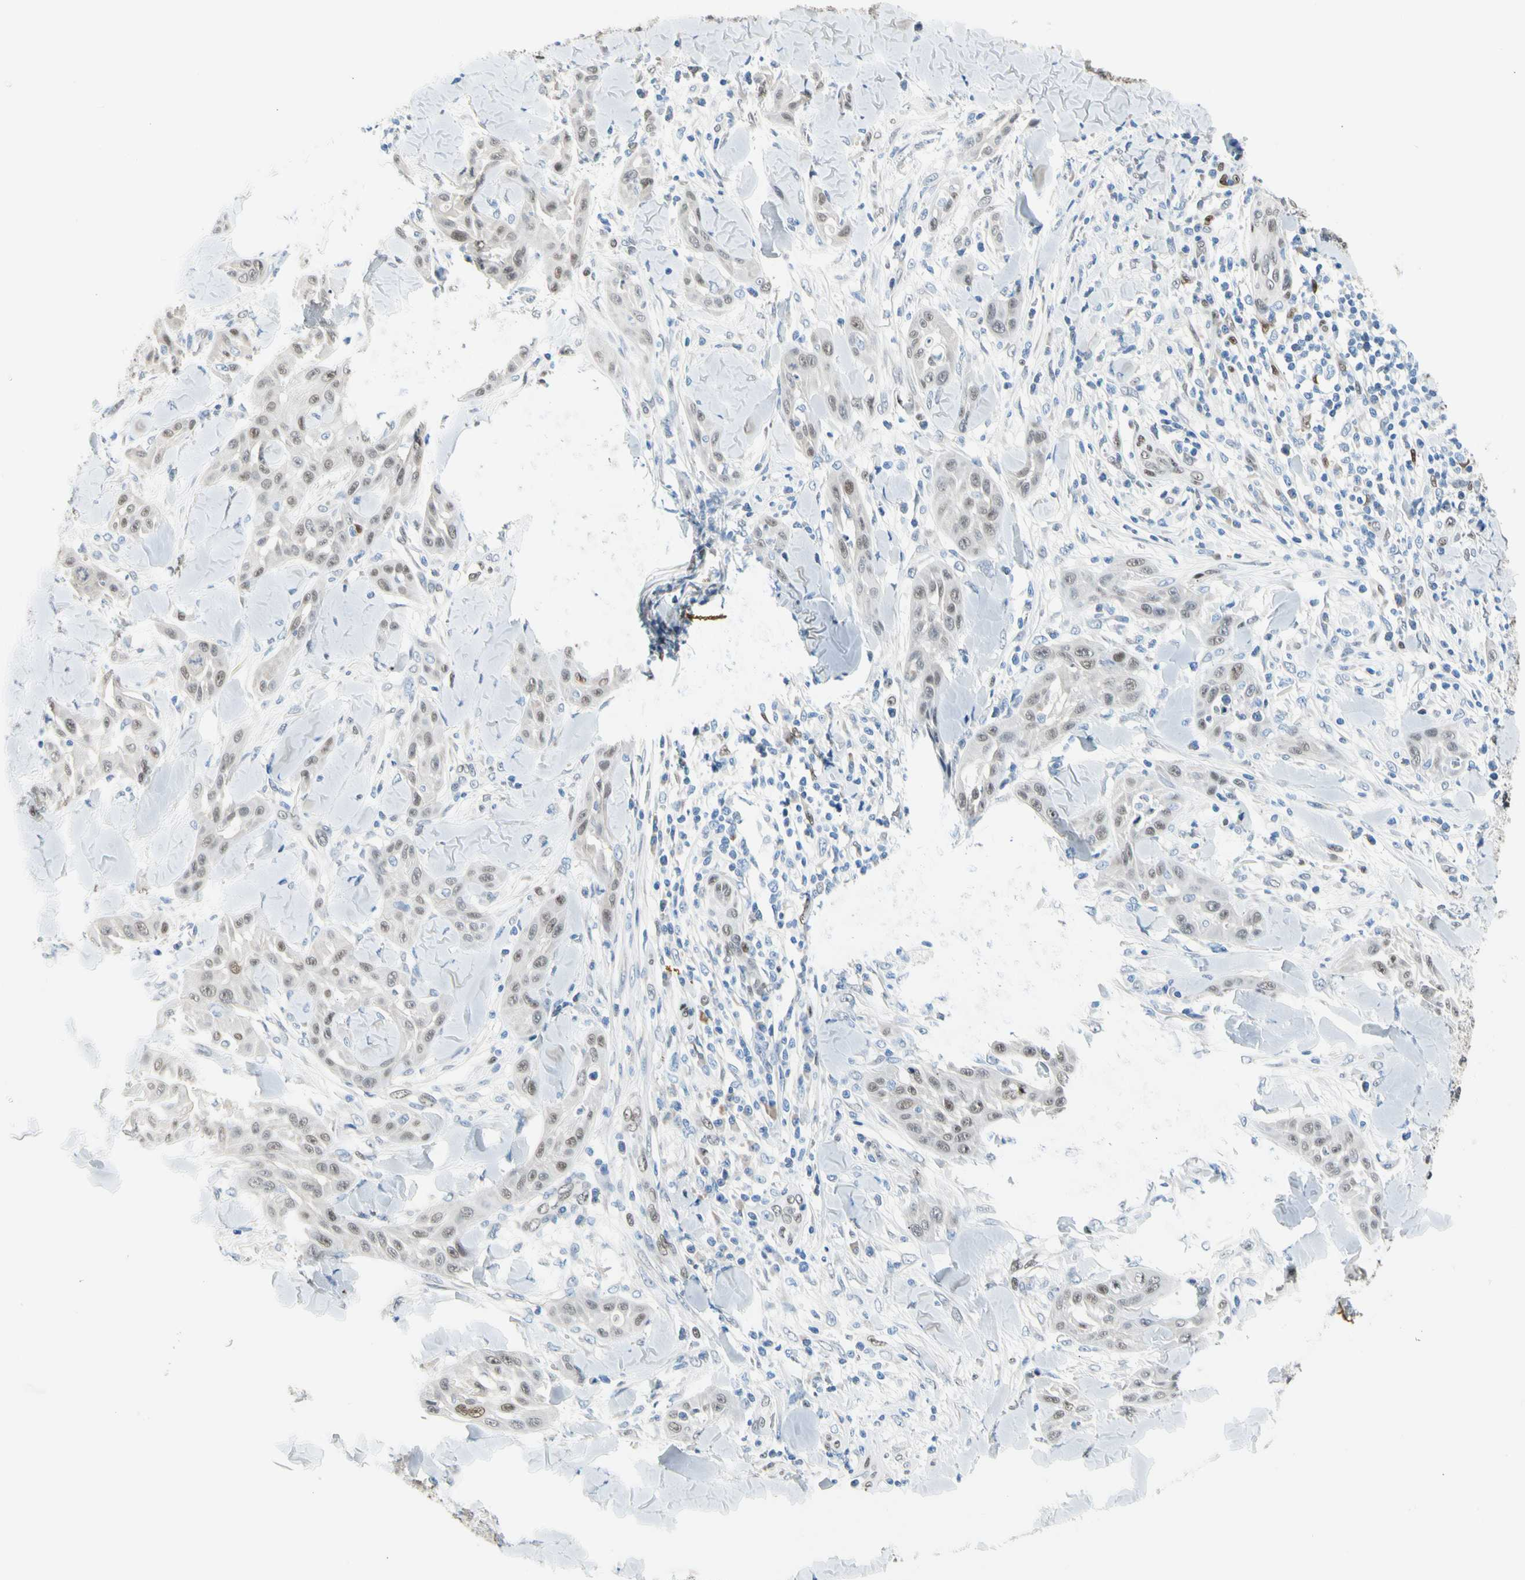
{"staining": {"intensity": "weak", "quantity": "25%-75%", "location": "nuclear"}, "tissue": "skin cancer", "cell_type": "Tumor cells", "image_type": "cancer", "snomed": [{"axis": "morphology", "description": "Squamous cell carcinoma, NOS"}, {"axis": "topography", "description": "Skin"}], "caption": "Immunohistochemistry (IHC) image of neoplastic tissue: human skin cancer (squamous cell carcinoma) stained using immunohistochemistry (IHC) demonstrates low levels of weak protein expression localized specifically in the nuclear of tumor cells, appearing as a nuclear brown color.", "gene": "NFIA", "patient": {"sex": "male", "age": 24}}